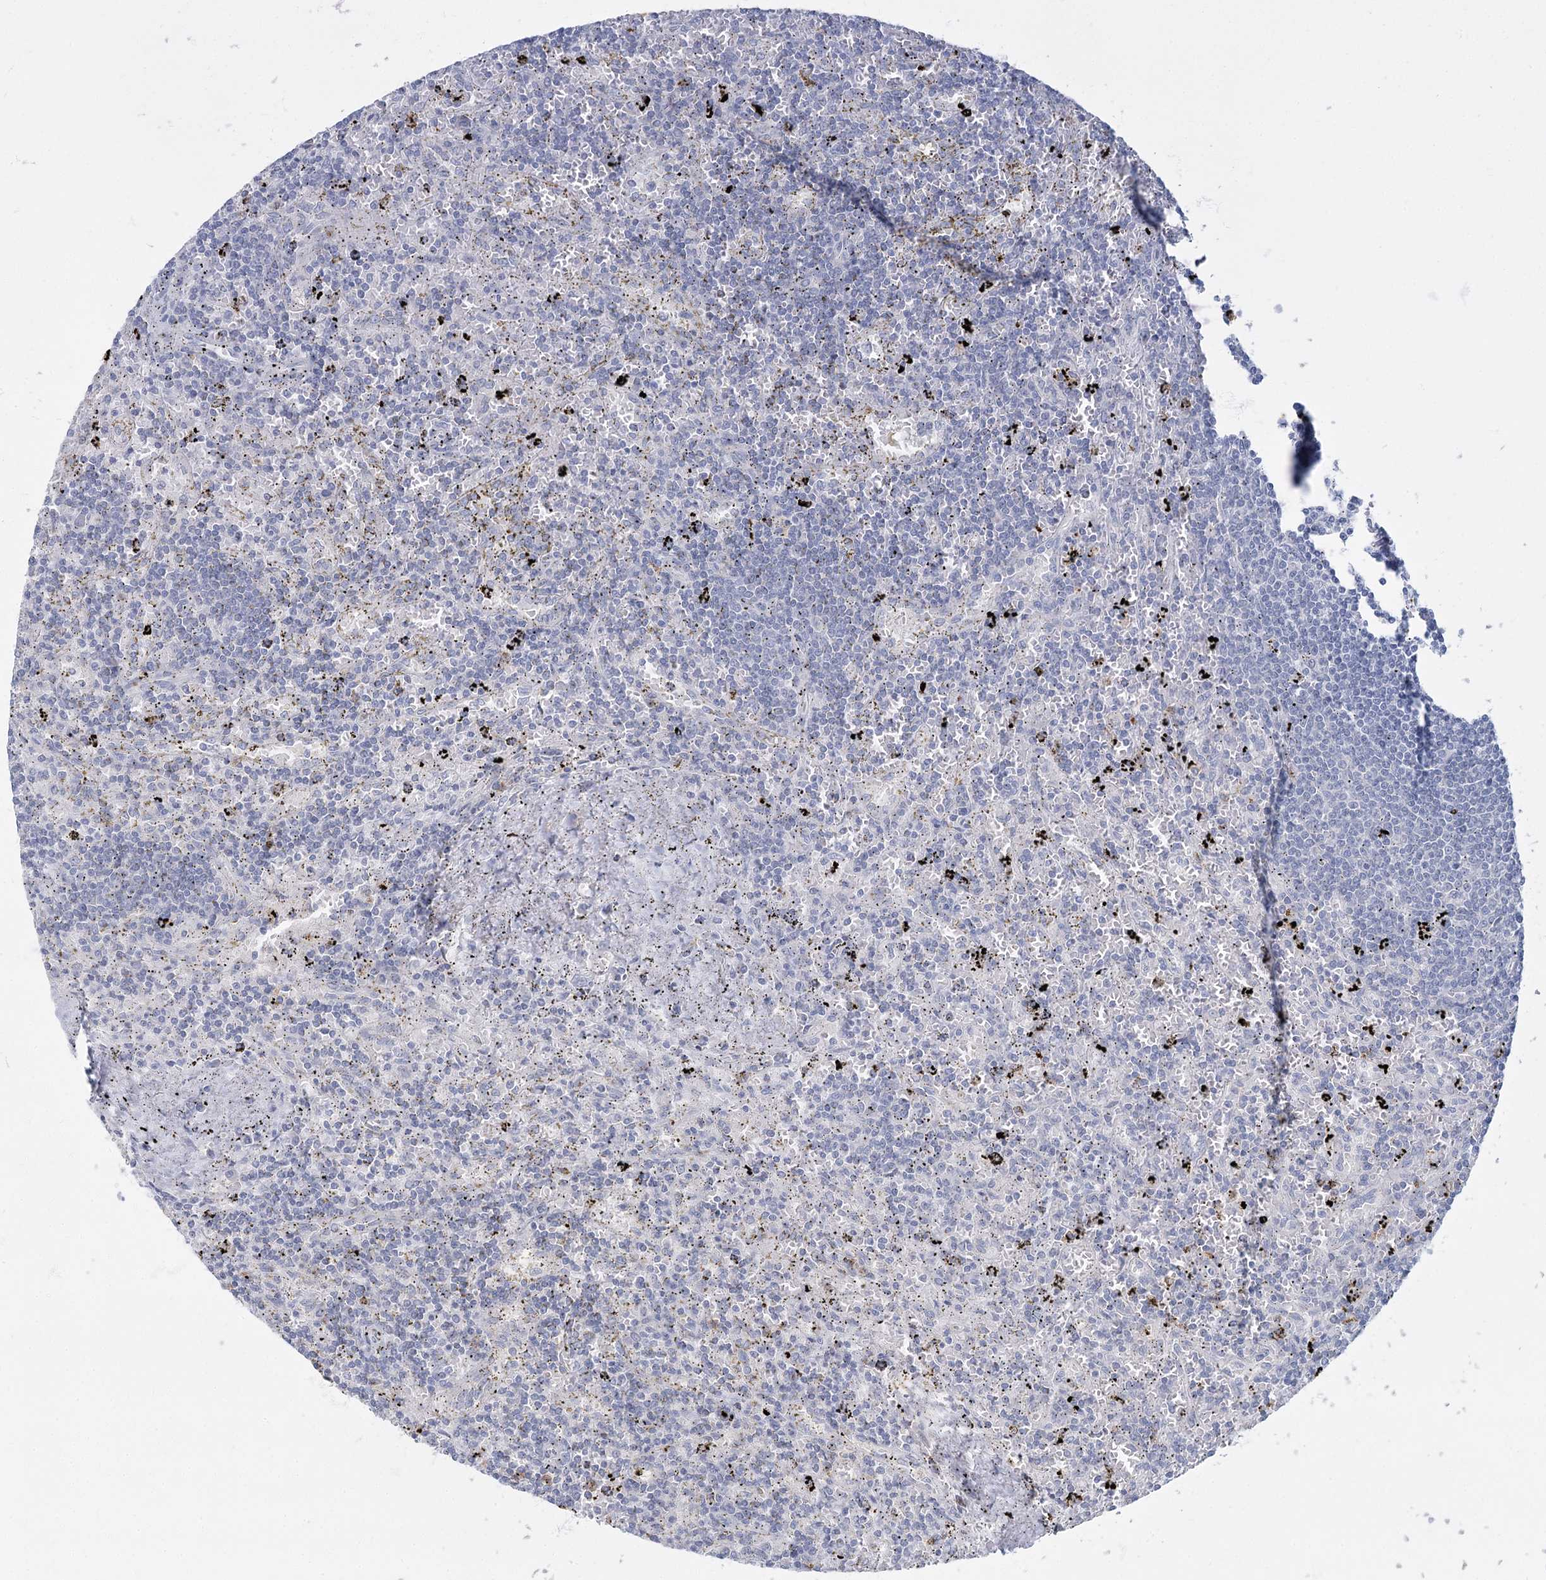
{"staining": {"intensity": "negative", "quantity": "none", "location": "none"}, "tissue": "lymphoma", "cell_type": "Tumor cells", "image_type": "cancer", "snomed": [{"axis": "morphology", "description": "Malignant lymphoma, non-Hodgkin's type, Low grade"}, {"axis": "topography", "description": "Spleen"}], "caption": "DAB (3,3'-diaminobenzidine) immunohistochemical staining of human malignant lymphoma, non-Hodgkin's type (low-grade) shows no significant staining in tumor cells.", "gene": "FAM110C", "patient": {"sex": "male", "age": 76}}